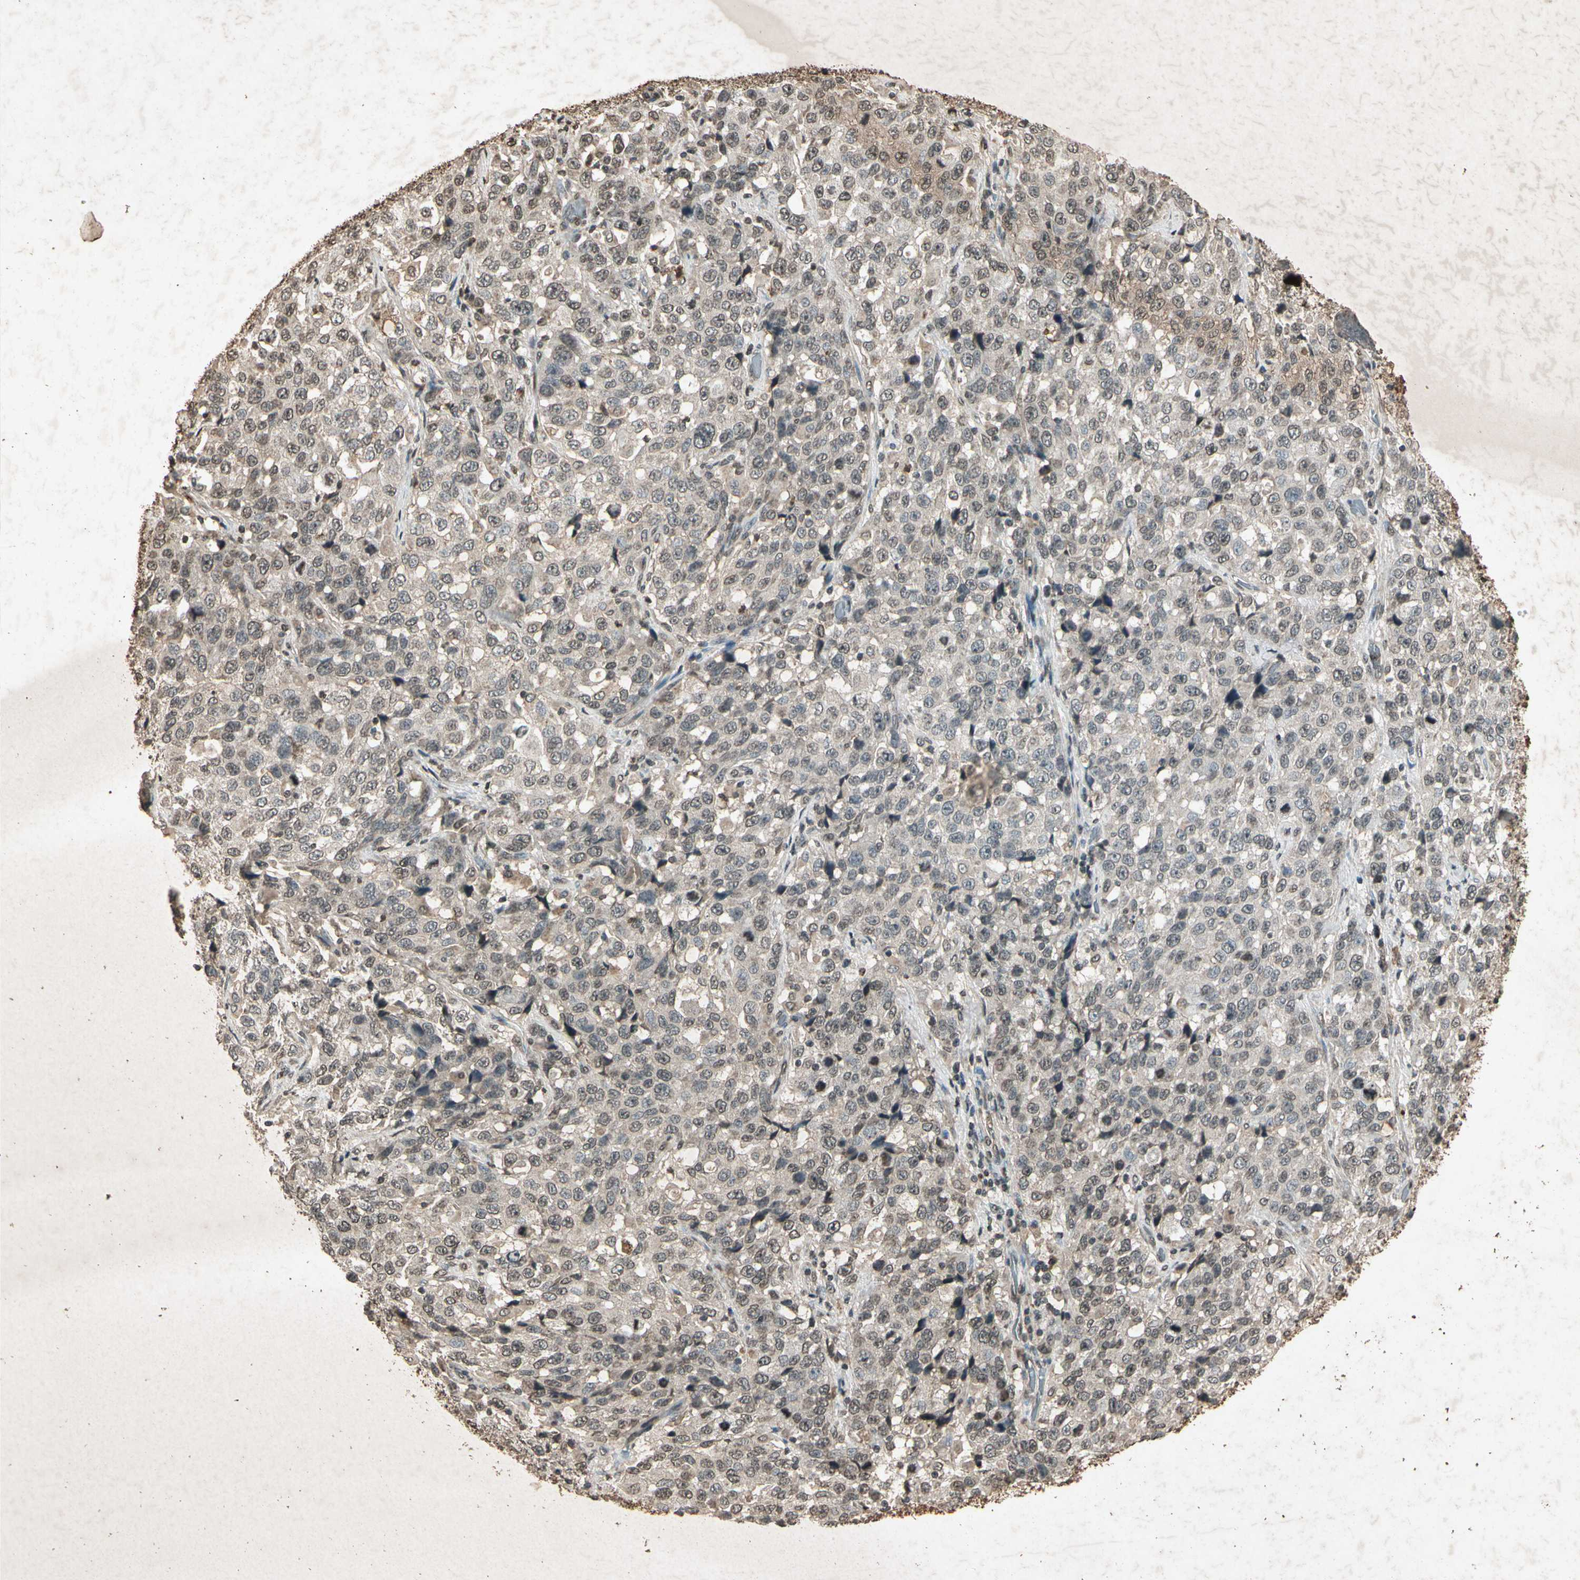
{"staining": {"intensity": "weak", "quantity": "25%-75%", "location": "cytoplasmic/membranous,nuclear"}, "tissue": "stomach cancer", "cell_type": "Tumor cells", "image_type": "cancer", "snomed": [{"axis": "morphology", "description": "Normal tissue, NOS"}, {"axis": "morphology", "description": "Adenocarcinoma, NOS"}, {"axis": "topography", "description": "Stomach"}], "caption": "This is an image of IHC staining of adenocarcinoma (stomach), which shows weak expression in the cytoplasmic/membranous and nuclear of tumor cells.", "gene": "GC", "patient": {"sex": "male", "age": 48}}